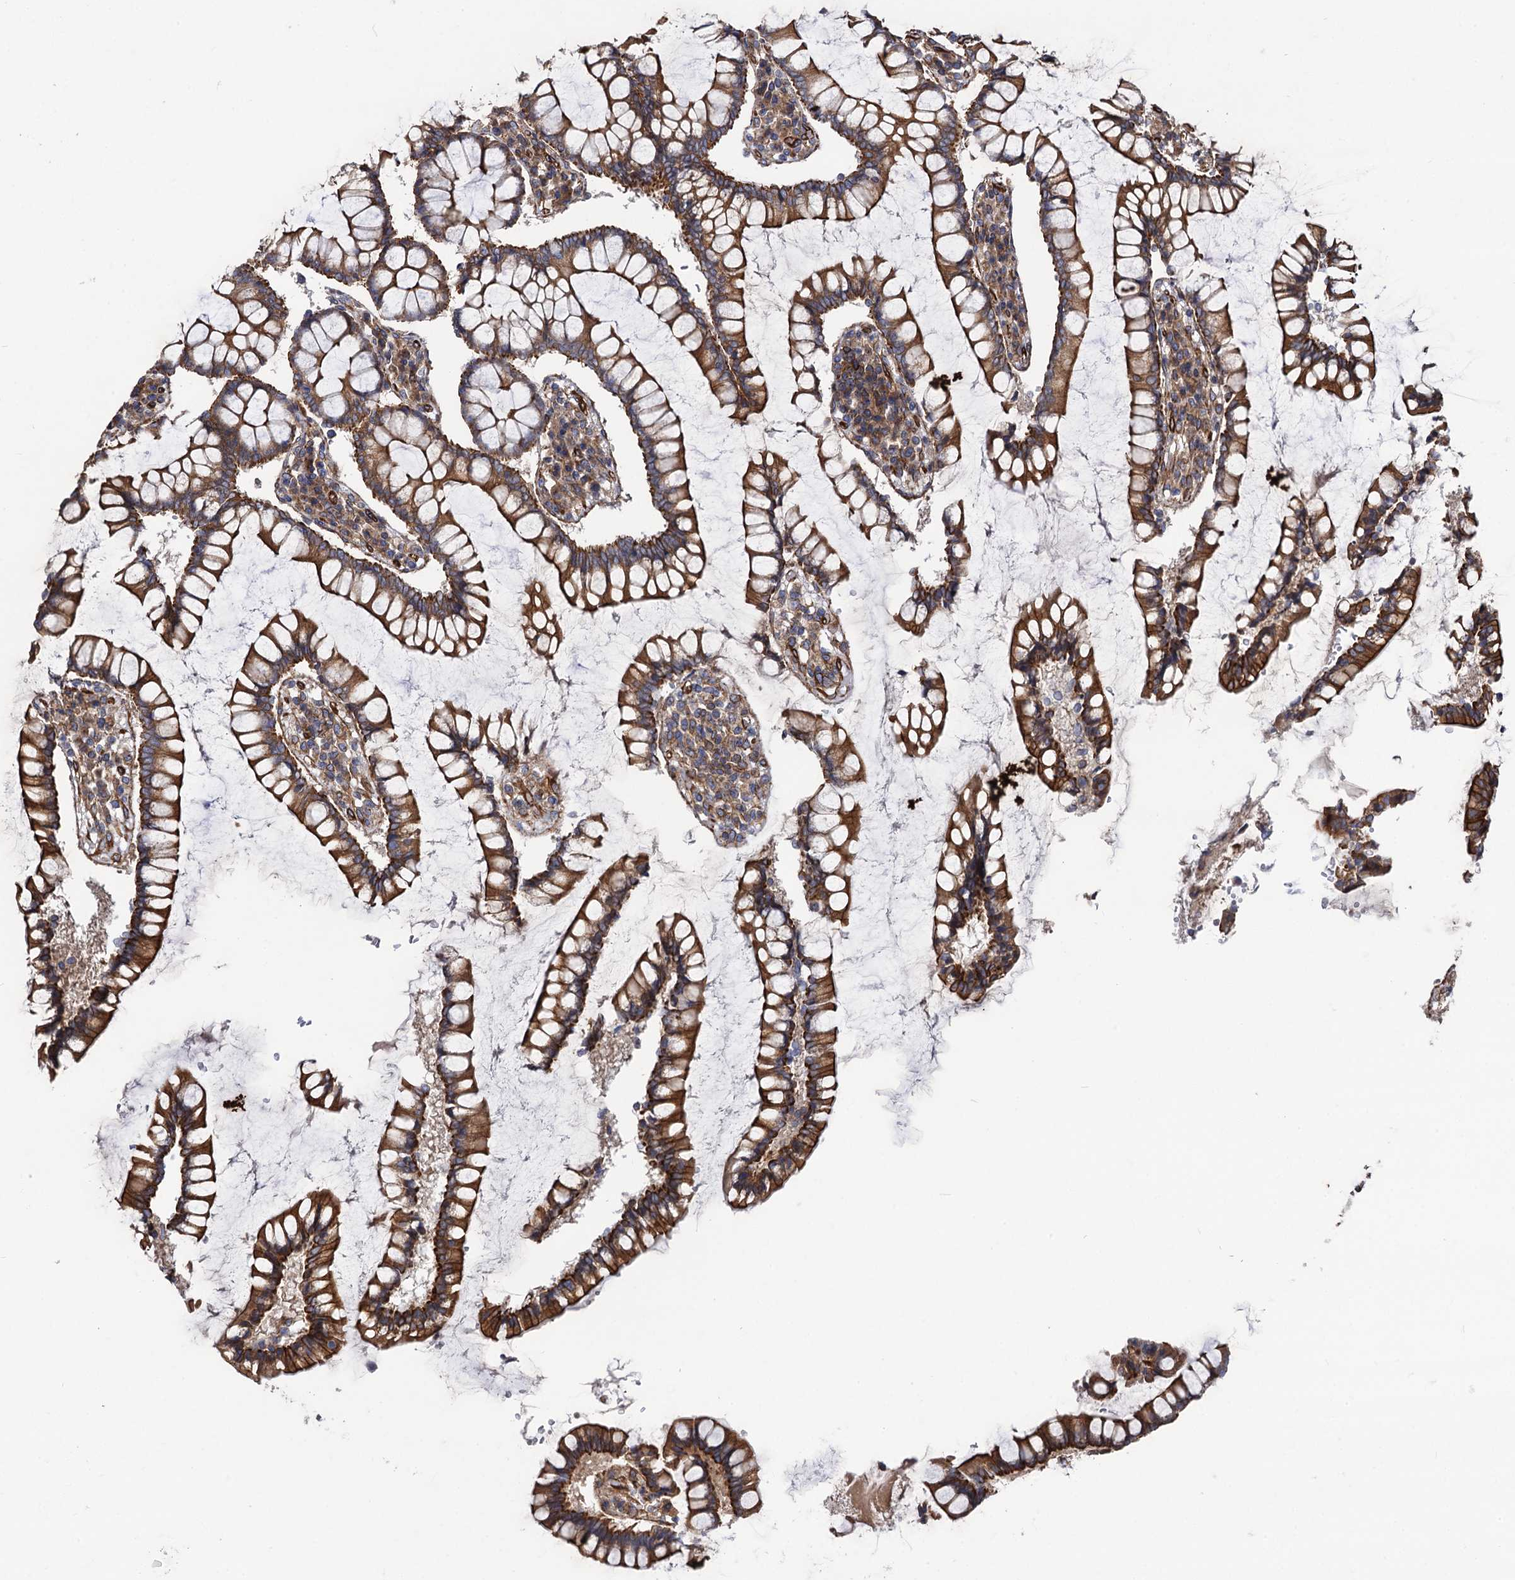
{"staining": {"intensity": "strong", "quantity": ">75%", "location": "cytoplasmic/membranous"}, "tissue": "colon", "cell_type": "Endothelial cells", "image_type": "normal", "snomed": [{"axis": "morphology", "description": "Normal tissue, NOS"}, {"axis": "topography", "description": "Colon"}], "caption": "Immunohistochemistry (IHC) (DAB (3,3'-diaminobenzidine)) staining of benign human colon demonstrates strong cytoplasmic/membranous protein staining in approximately >75% of endothelial cells.", "gene": "CIP2A", "patient": {"sex": "female", "age": 79}}